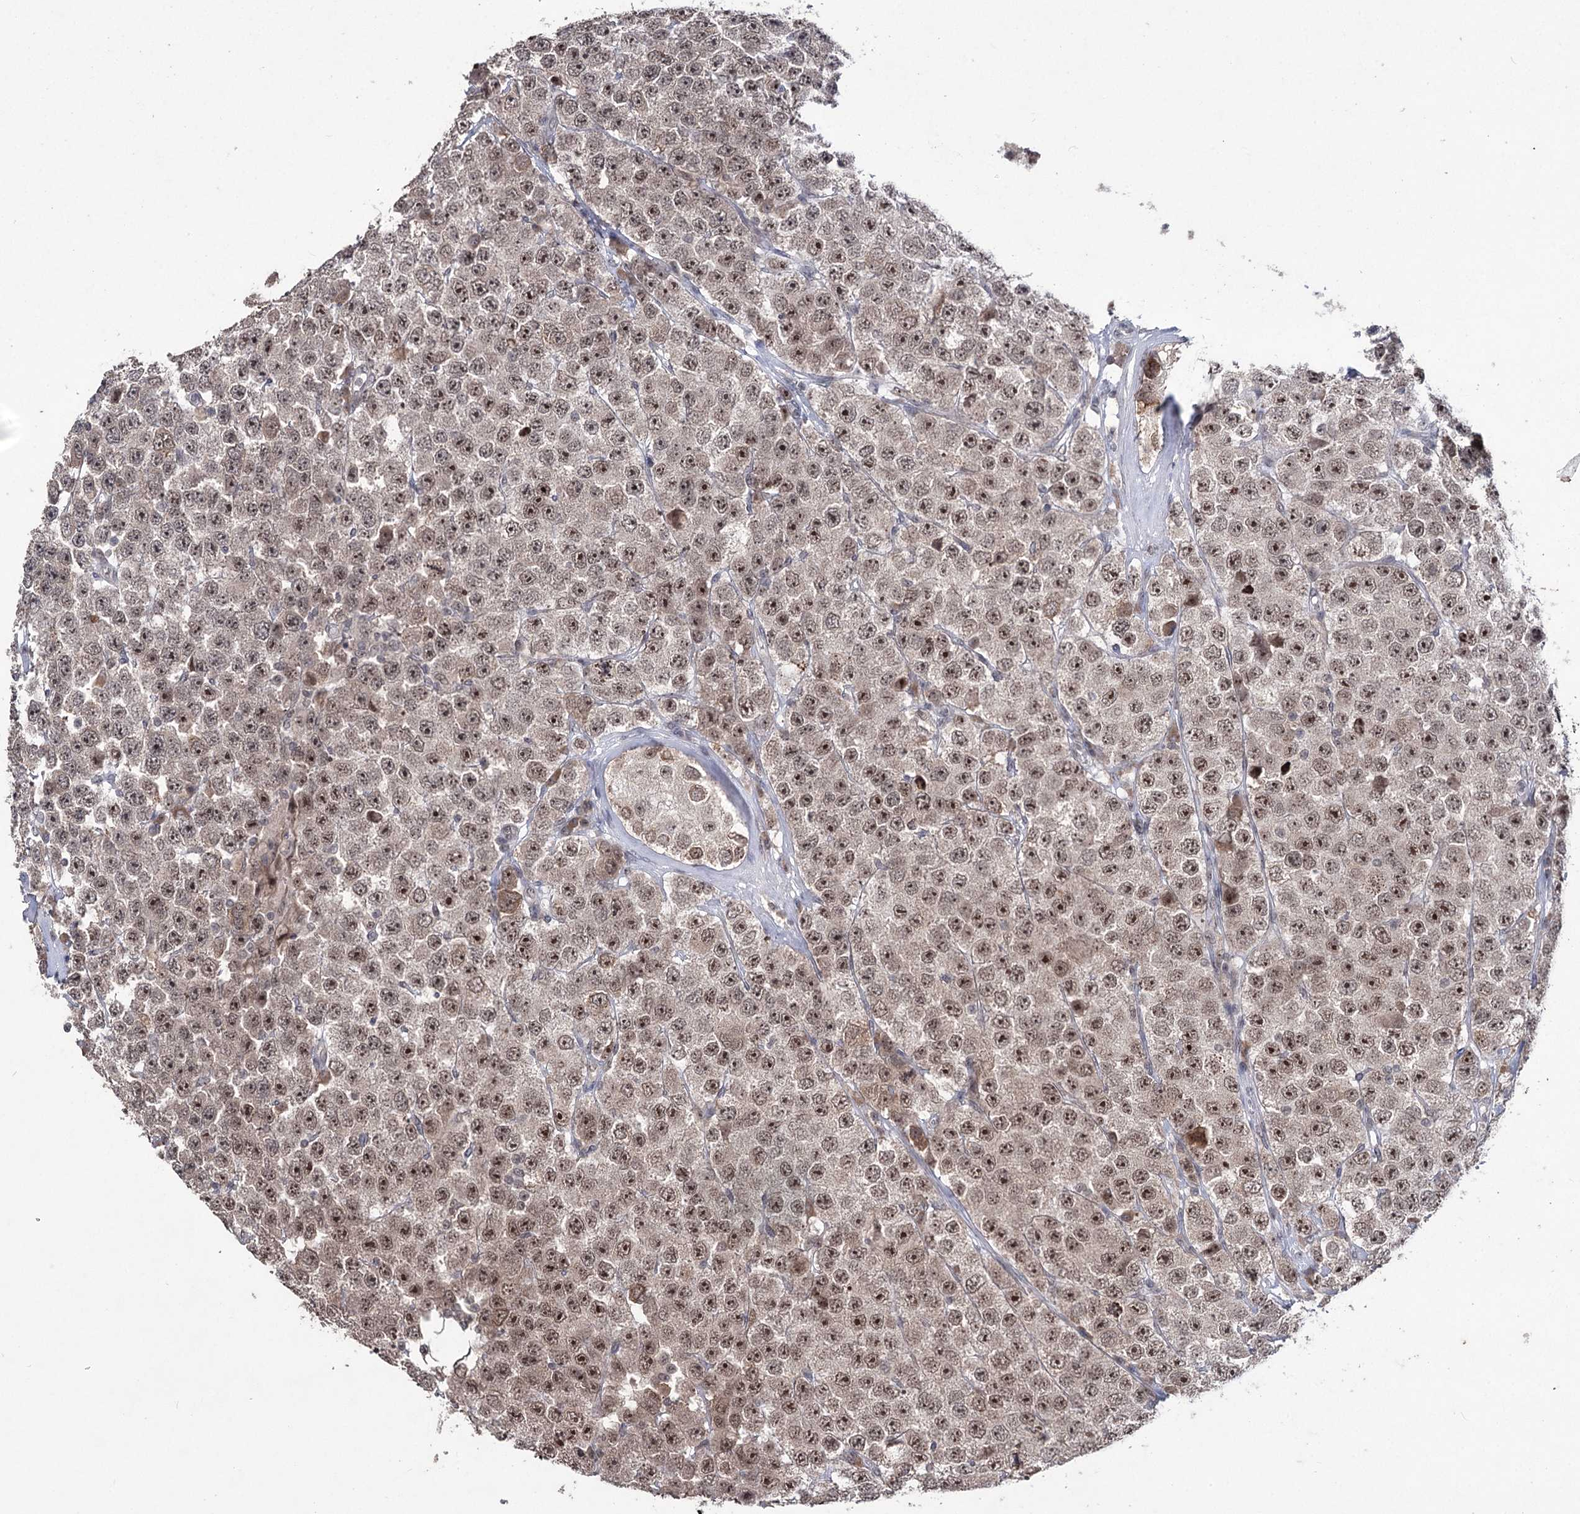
{"staining": {"intensity": "moderate", "quantity": ">75%", "location": "nuclear"}, "tissue": "testis cancer", "cell_type": "Tumor cells", "image_type": "cancer", "snomed": [{"axis": "morphology", "description": "Seminoma, NOS"}, {"axis": "topography", "description": "Testis"}], "caption": "Brown immunohistochemical staining in human testis cancer (seminoma) shows moderate nuclear positivity in about >75% of tumor cells.", "gene": "VGLL4", "patient": {"sex": "male", "age": 28}}